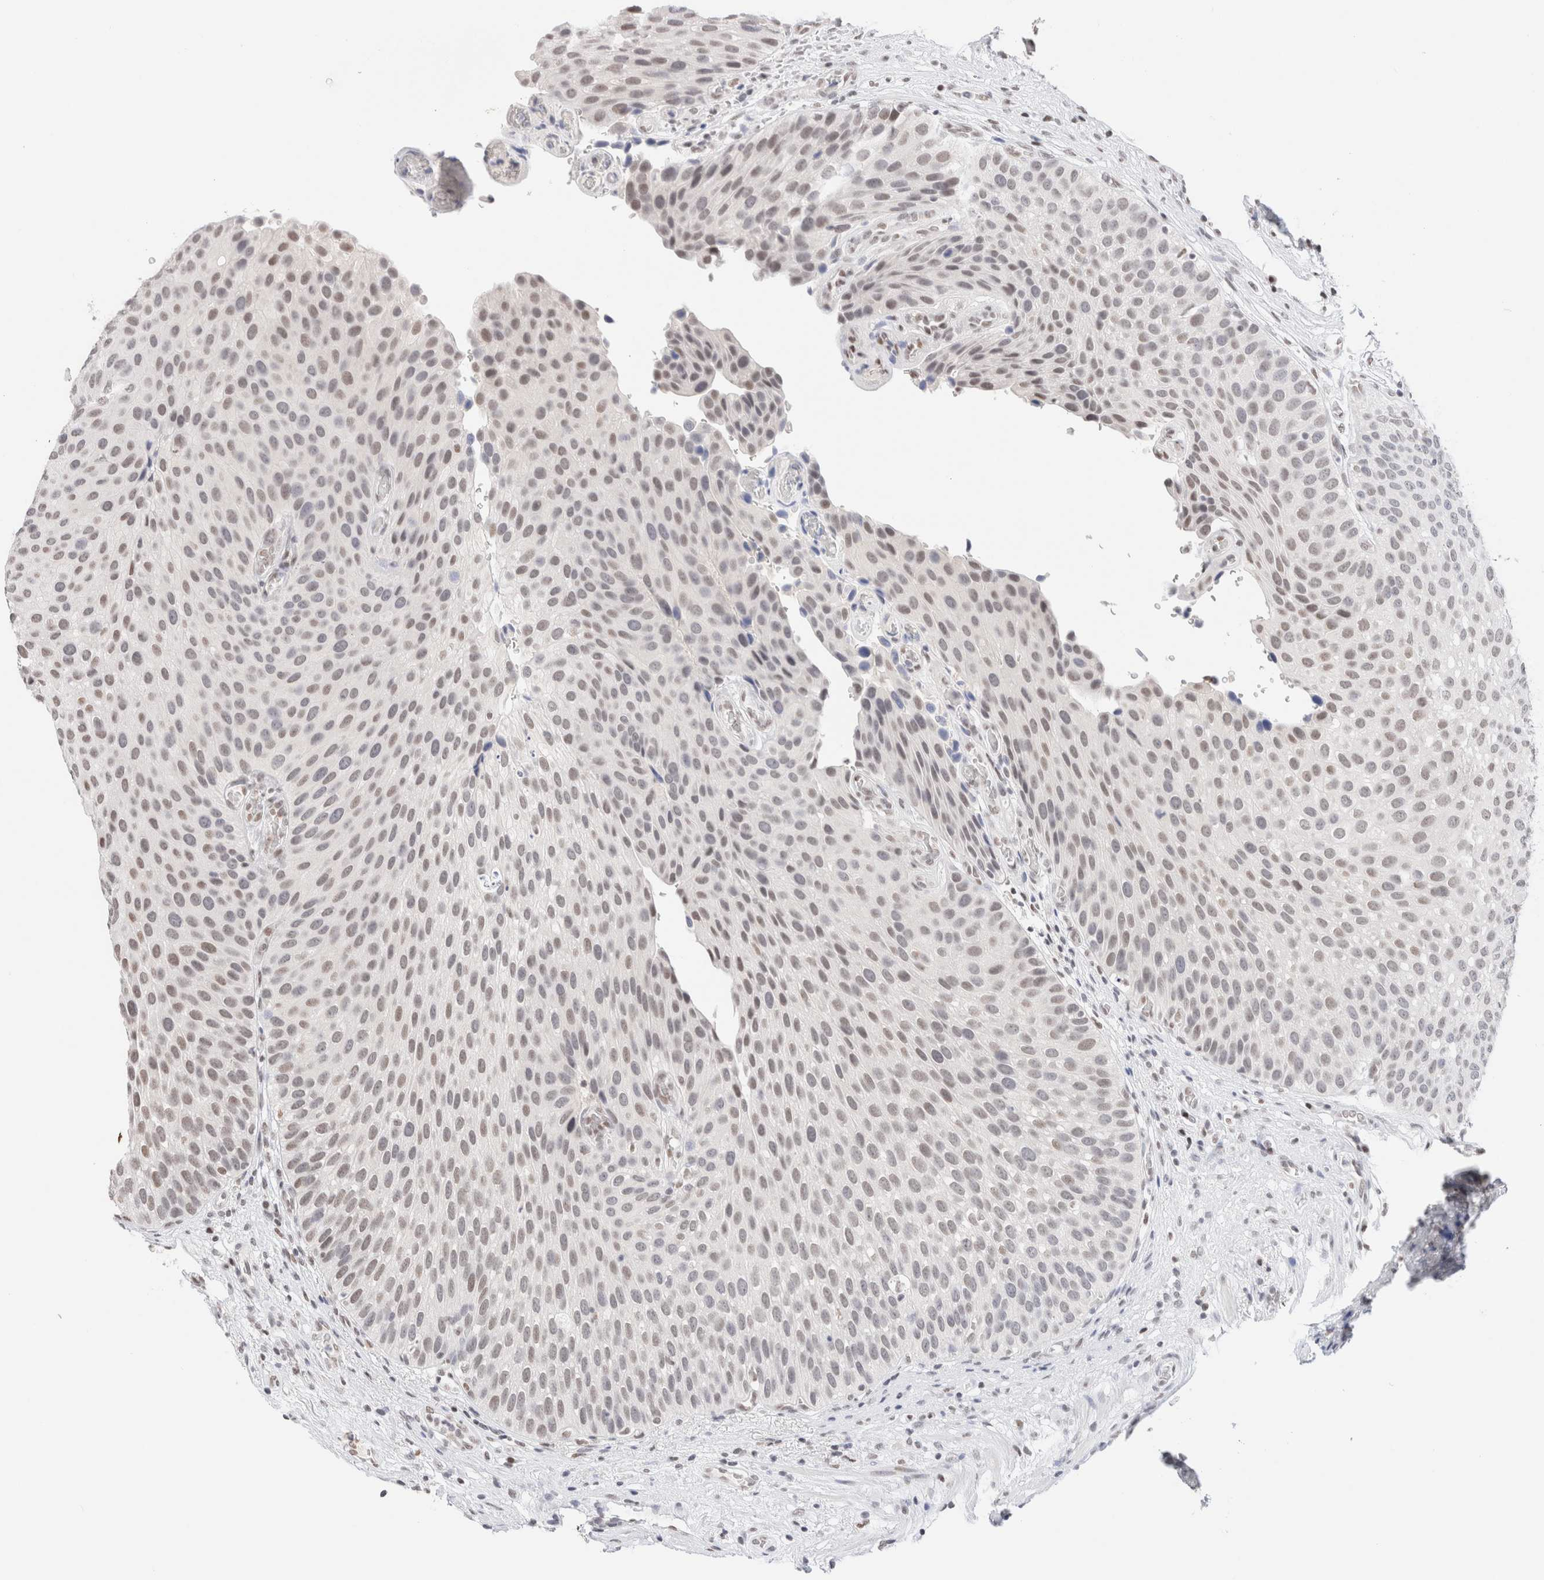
{"staining": {"intensity": "moderate", "quantity": "<25%", "location": "nuclear"}, "tissue": "urothelial cancer", "cell_type": "Tumor cells", "image_type": "cancer", "snomed": [{"axis": "morphology", "description": "Normal tissue, NOS"}, {"axis": "morphology", "description": "Urothelial carcinoma, Low grade"}, {"axis": "topography", "description": "Urinary bladder"}, {"axis": "topography", "description": "Prostate"}], "caption": "This histopathology image displays IHC staining of urothelial cancer, with low moderate nuclear expression in approximately <25% of tumor cells.", "gene": "SUPT3H", "patient": {"sex": "male", "age": 60}}